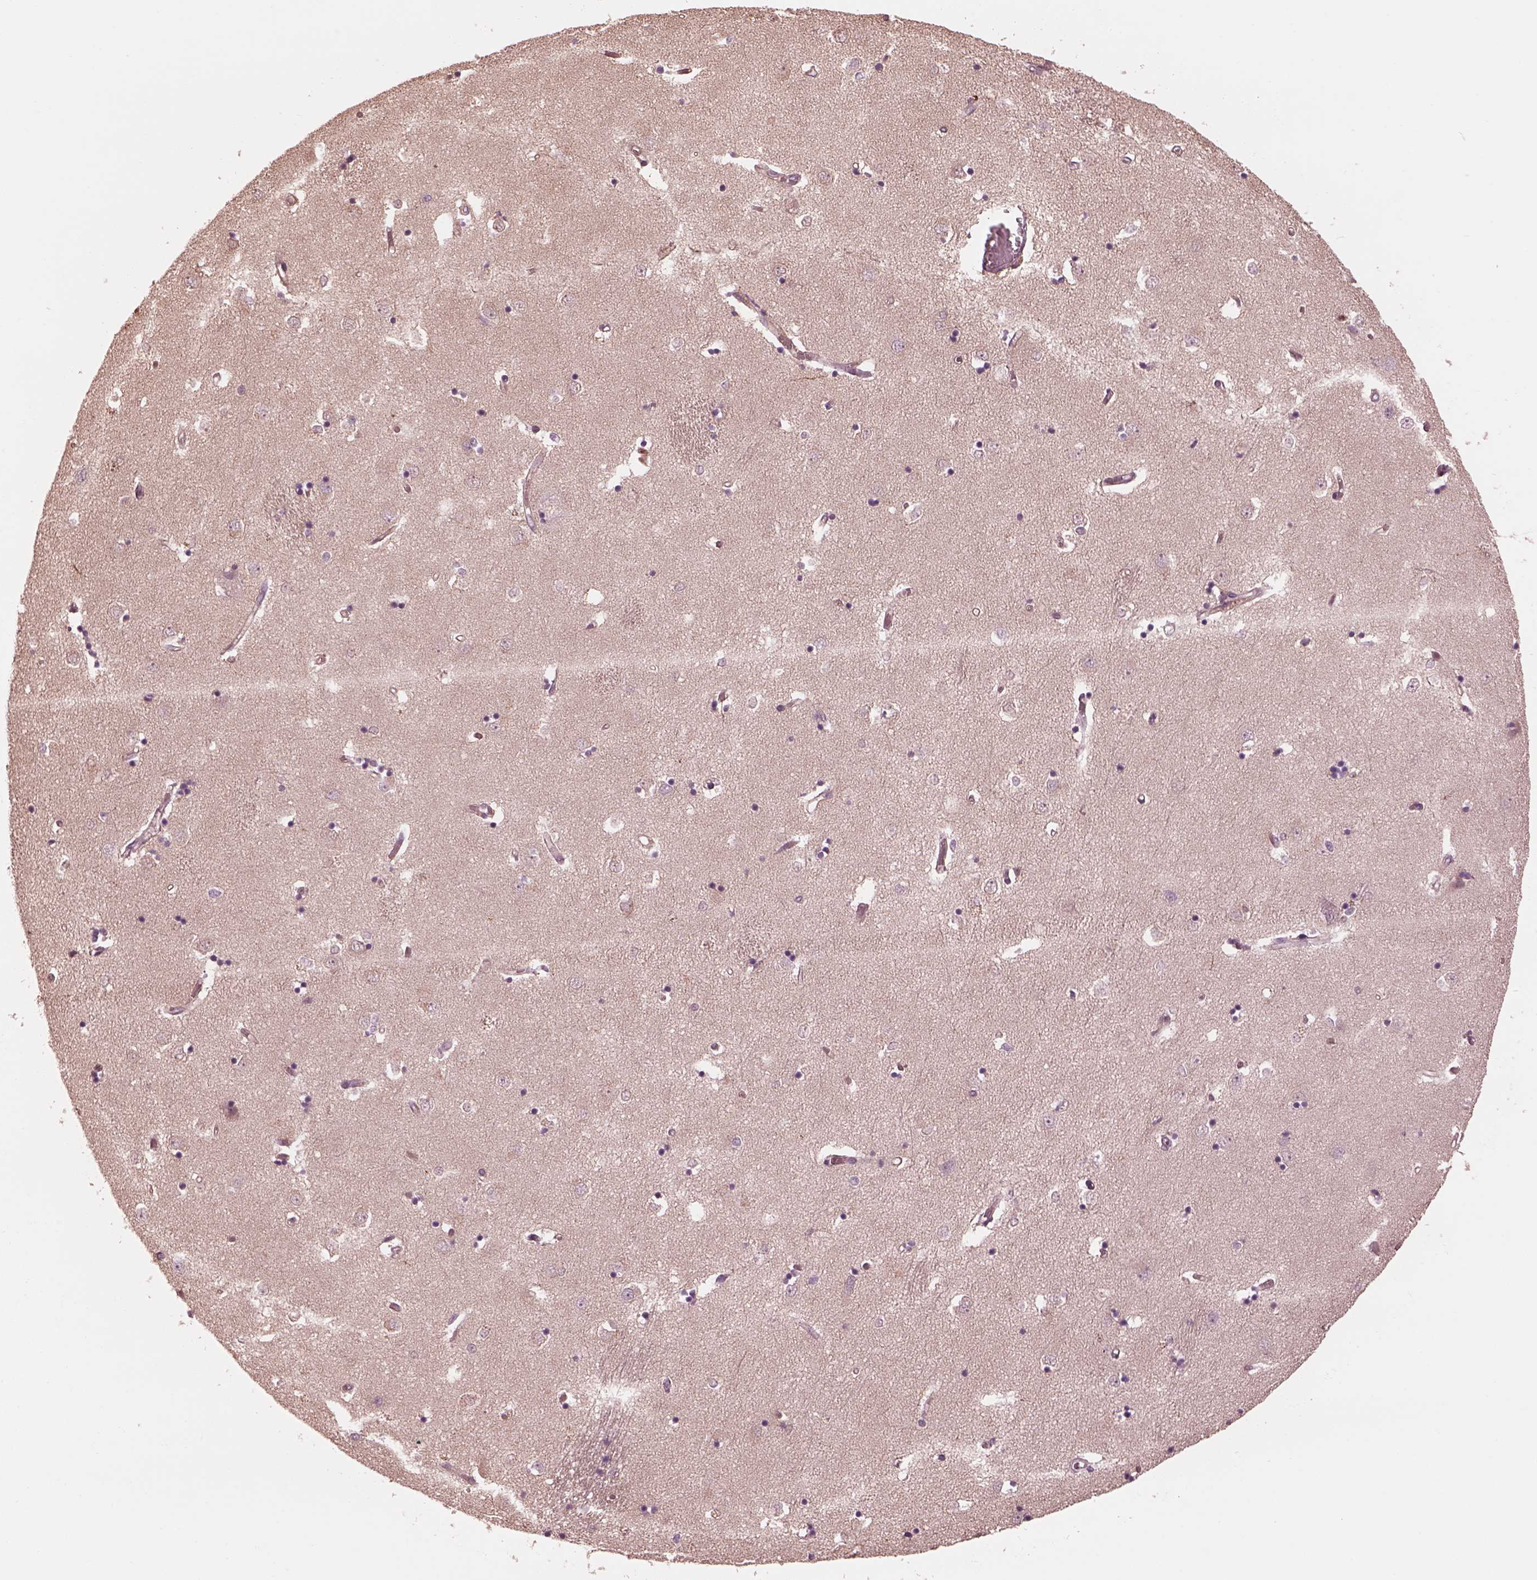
{"staining": {"intensity": "negative", "quantity": "none", "location": "none"}, "tissue": "caudate", "cell_type": "Glial cells", "image_type": "normal", "snomed": [{"axis": "morphology", "description": "Normal tissue, NOS"}, {"axis": "topography", "description": "Lateral ventricle wall"}], "caption": "IHC image of unremarkable caudate: human caudate stained with DAB exhibits no significant protein expression in glial cells.", "gene": "STK33", "patient": {"sex": "male", "age": 54}}